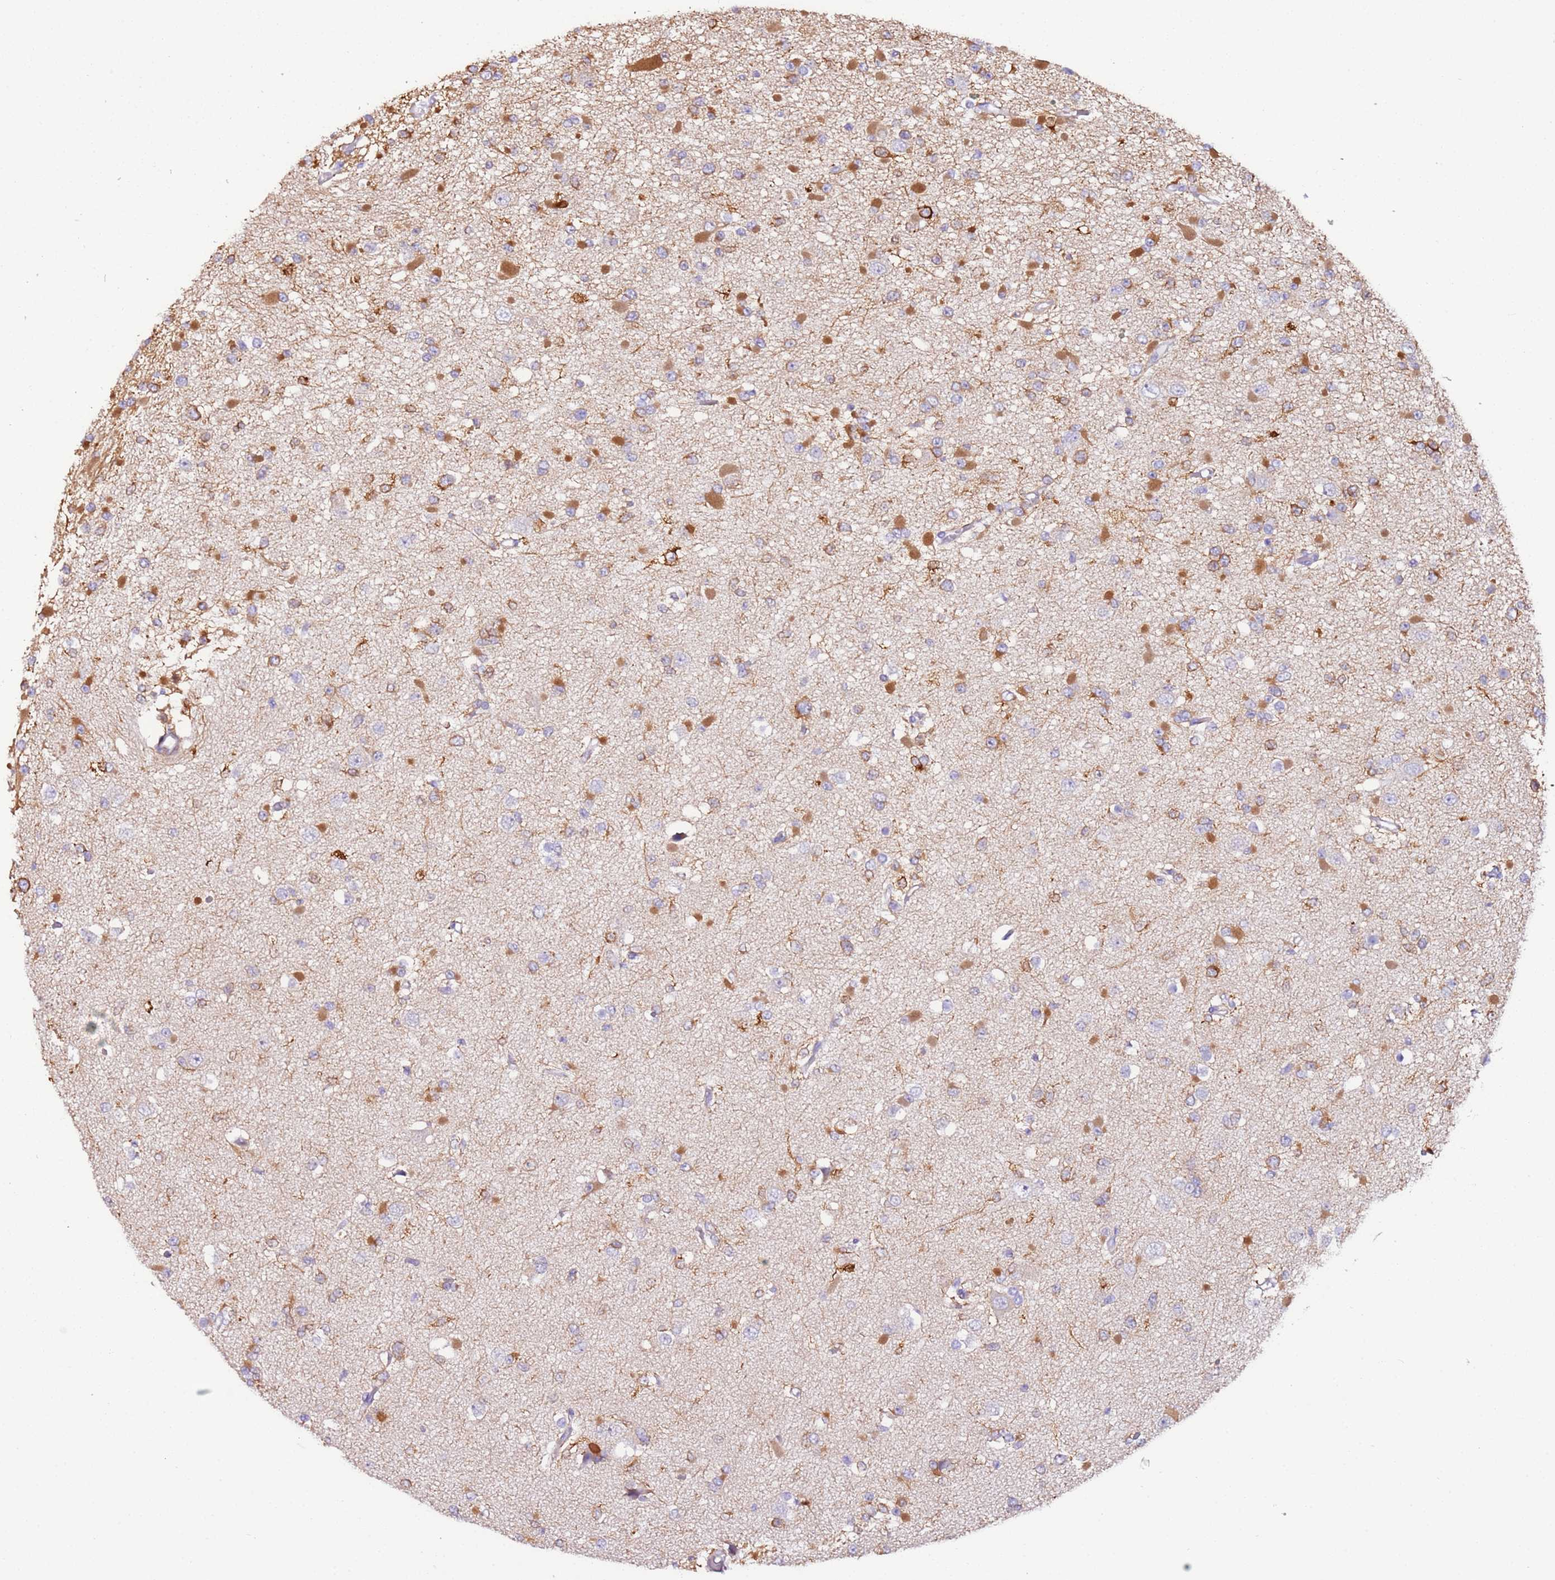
{"staining": {"intensity": "moderate", "quantity": "25%-75%", "location": "cytoplasmic/membranous"}, "tissue": "glioma", "cell_type": "Tumor cells", "image_type": "cancer", "snomed": [{"axis": "morphology", "description": "Glioma, malignant, Low grade"}, {"axis": "topography", "description": "Brain"}], "caption": "A brown stain labels moderate cytoplasmic/membranous staining of a protein in human glioma tumor cells. The protein is stained brown, and the nuclei are stained in blue (DAB IHC with brightfield microscopy, high magnification).", "gene": "FAM174C", "patient": {"sex": "female", "age": 22}}